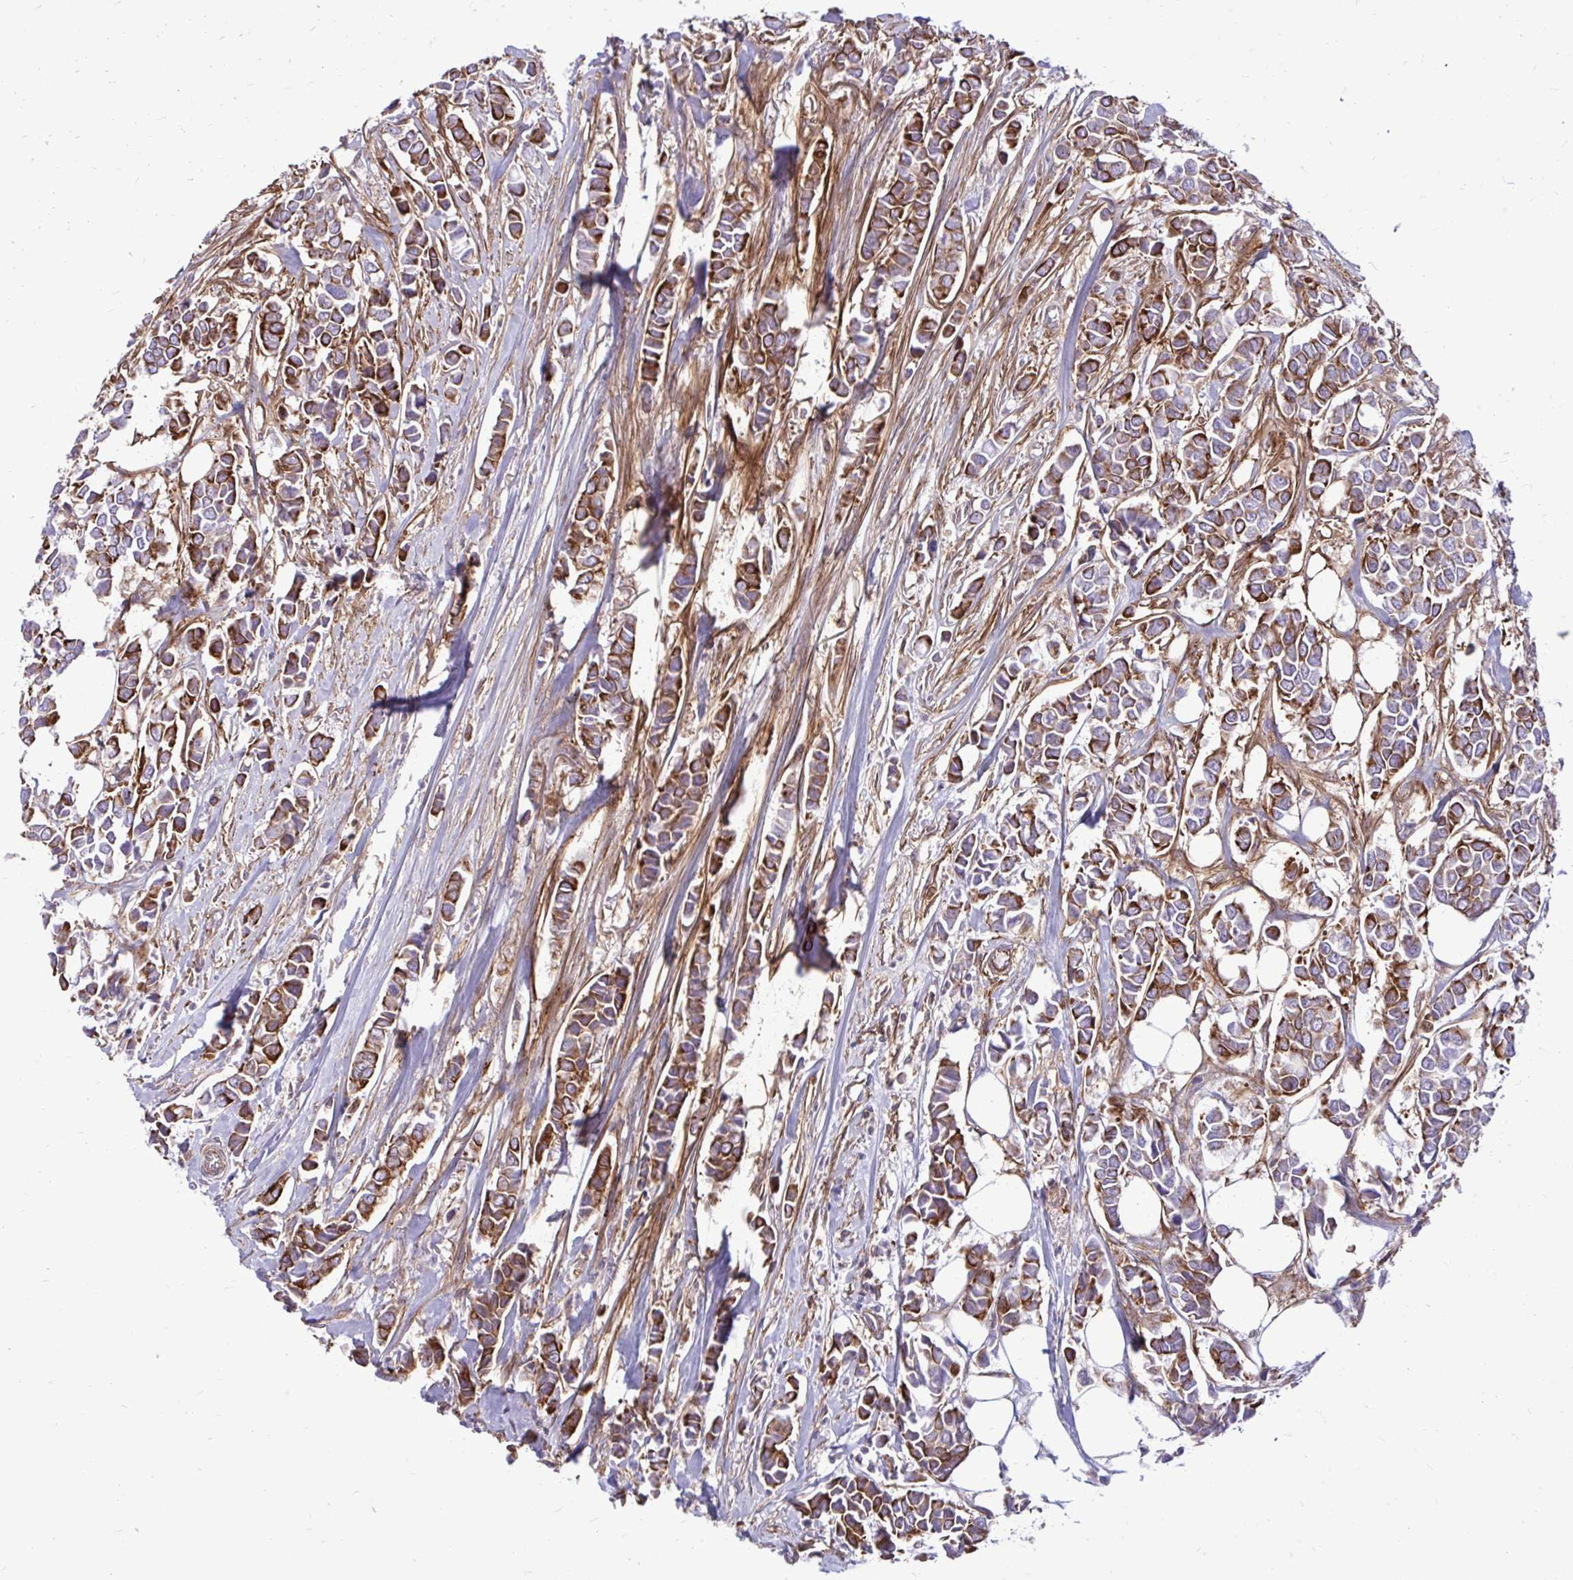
{"staining": {"intensity": "strong", "quantity": ">75%", "location": "cytoplasmic/membranous"}, "tissue": "breast cancer", "cell_type": "Tumor cells", "image_type": "cancer", "snomed": [{"axis": "morphology", "description": "Duct carcinoma"}, {"axis": "topography", "description": "Breast"}], "caption": "Tumor cells exhibit strong cytoplasmic/membranous expression in about >75% of cells in breast cancer. Ihc stains the protein in brown and the nuclei are stained blue.", "gene": "FAP", "patient": {"sex": "female", "age": 84}}